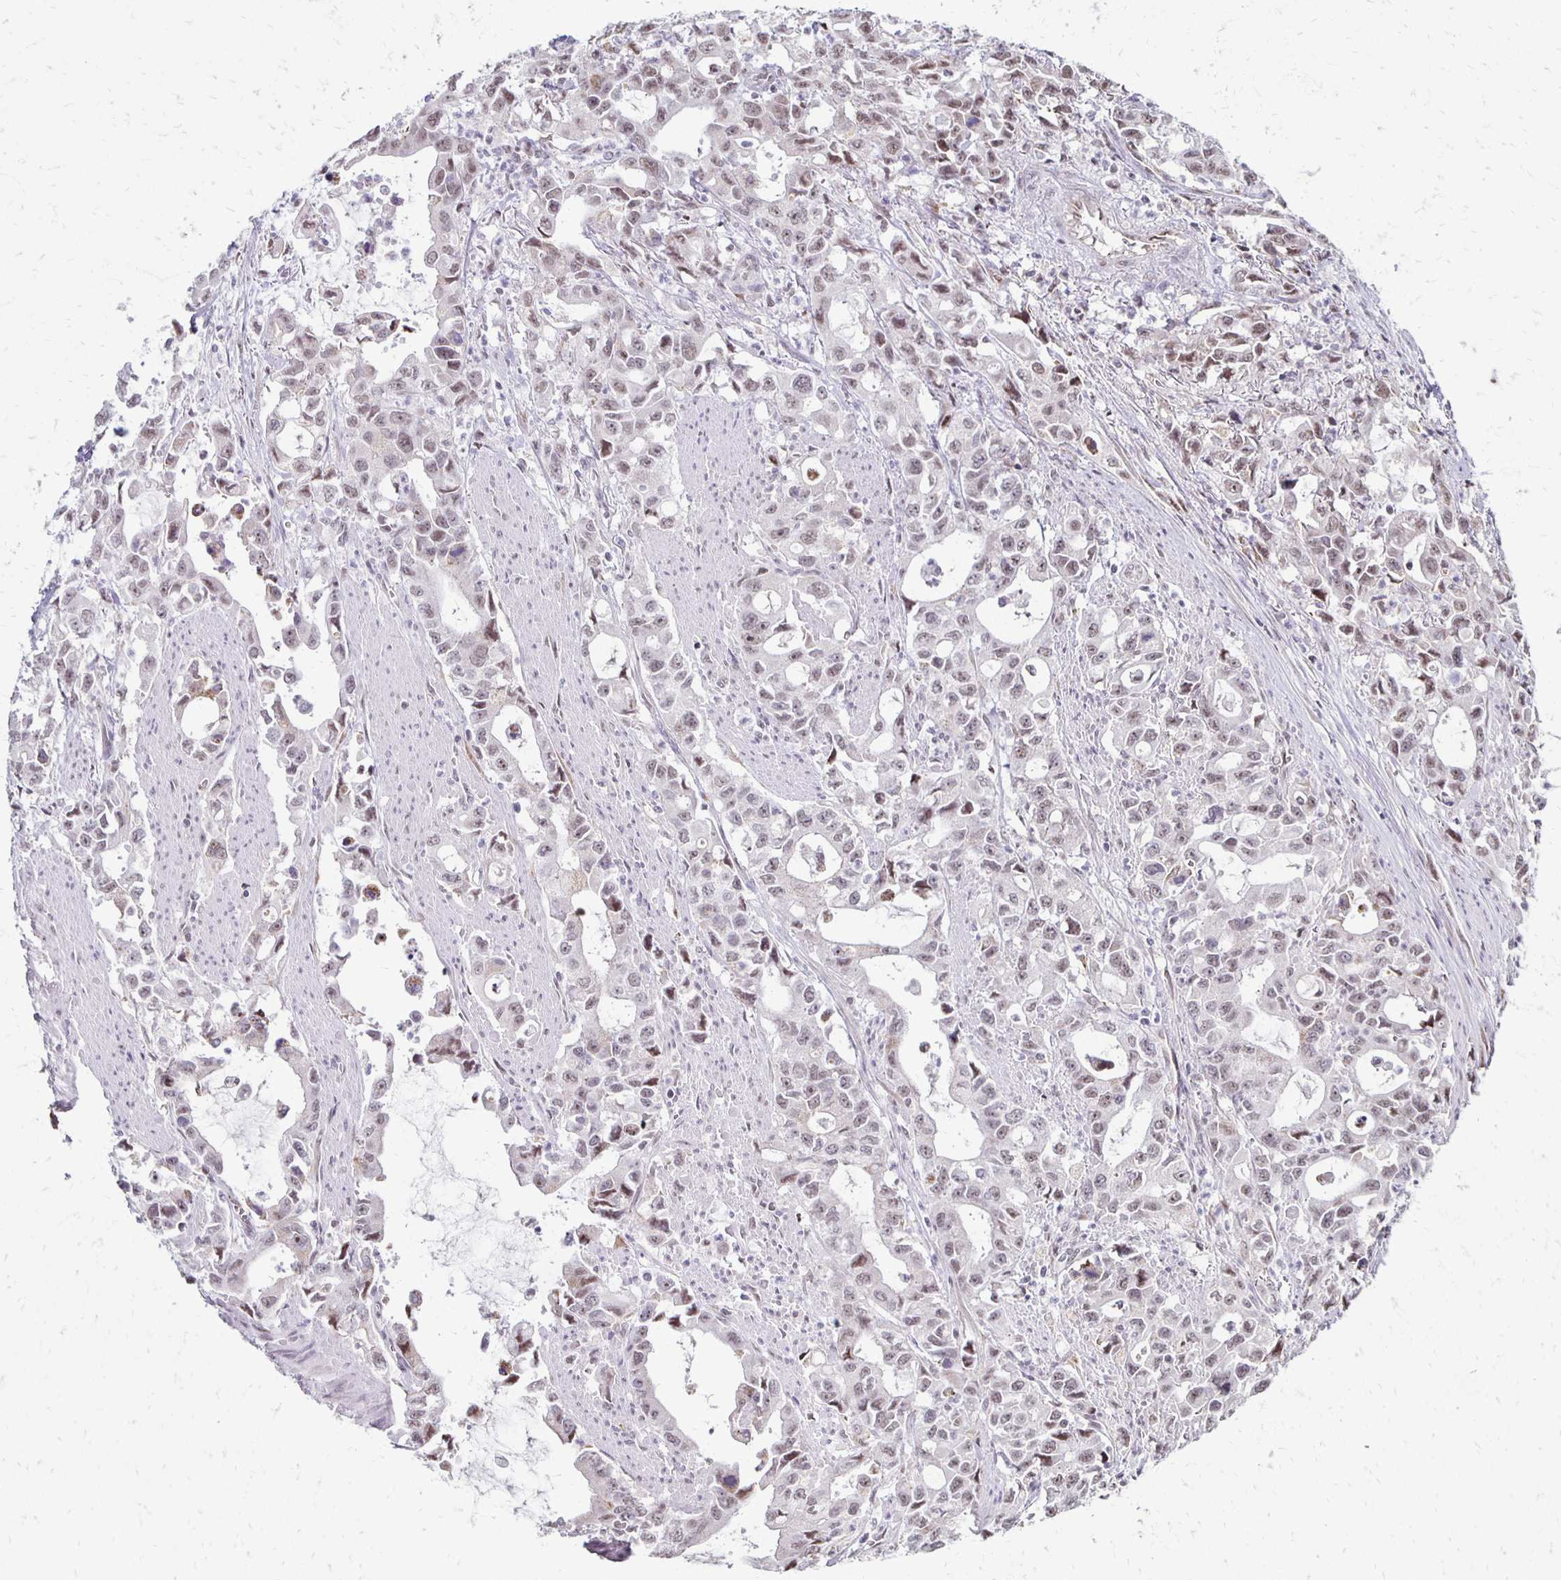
{"staining": {"intensity": "weak", "quantity": "<25%", "location": "nuclear"}, "tissue": "stomach cancer", "cell_type": "Tumor cells", "image_type": "cancer", "snomed": [{"axis": "morphology", "description": "Adenocarcinoma, NOS"}, {"axis": "topography", "description": "Stomach, upper"}], "caption": "This is an immunohistochemistry (IHC) micrograph of human adenocarcinoma (stomach). There is no staining in tumor cells.", "gene": "DAGLA", "patient": {"sex": "male", "age": 85}}